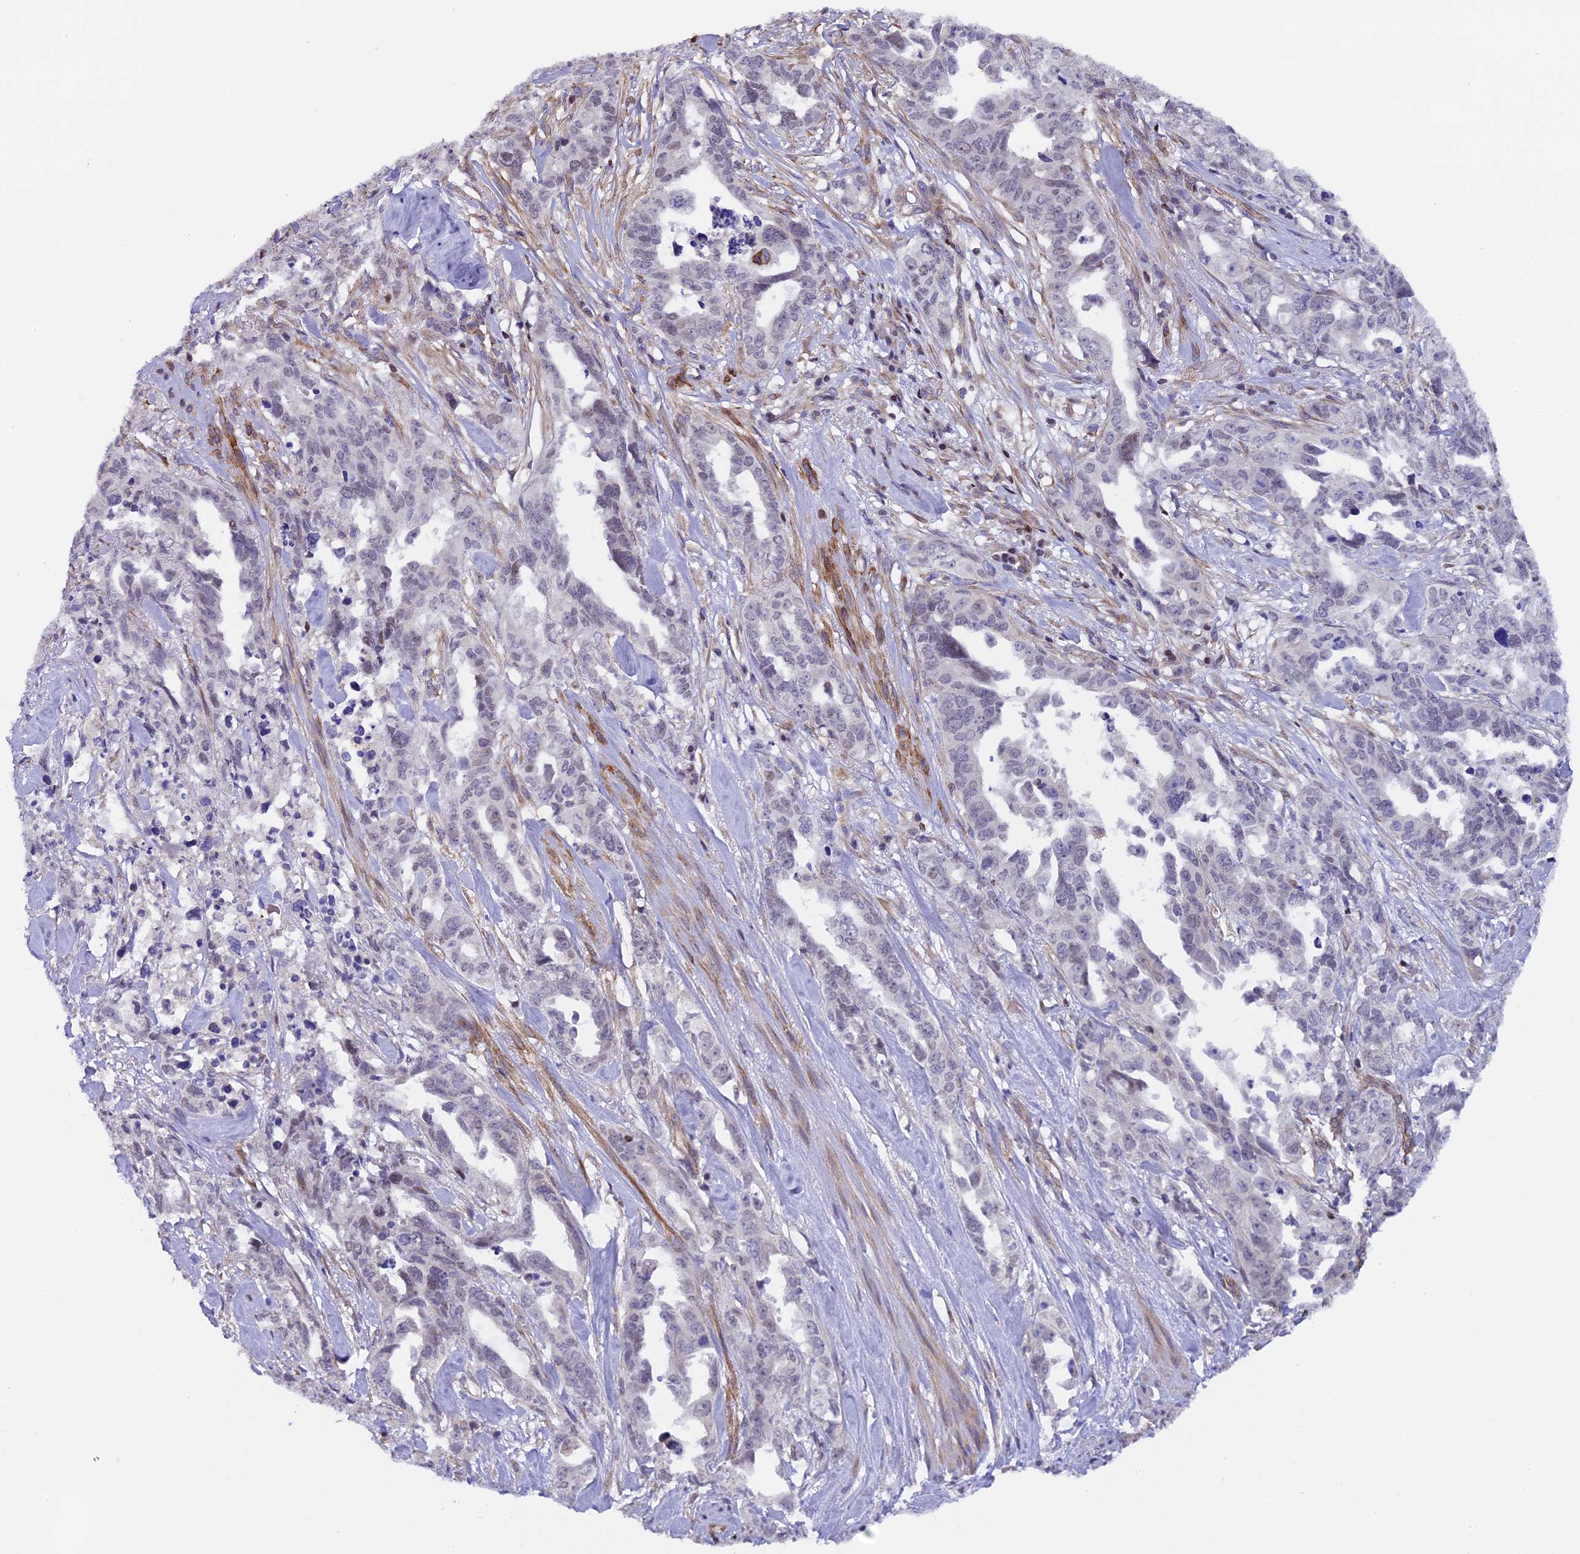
{"staining": {"intensity": "negative", "quantity": "none", "location": "none"}, "tissue": "endometrial cancer", "cell_type": "Tumor cells", "image_type": "cancer", "snomed": [{"axis": "morphology", "description": "Adenocarcinoma, NOS"}, {"axis": "topography", "description": "Endometrium"}], "caption": "IHC of human endometrial cancer (adenocarcinoma) shows no staining in tumor cells.", "gene": "SP4", "patient": {"sex": "female", "age": 65}}